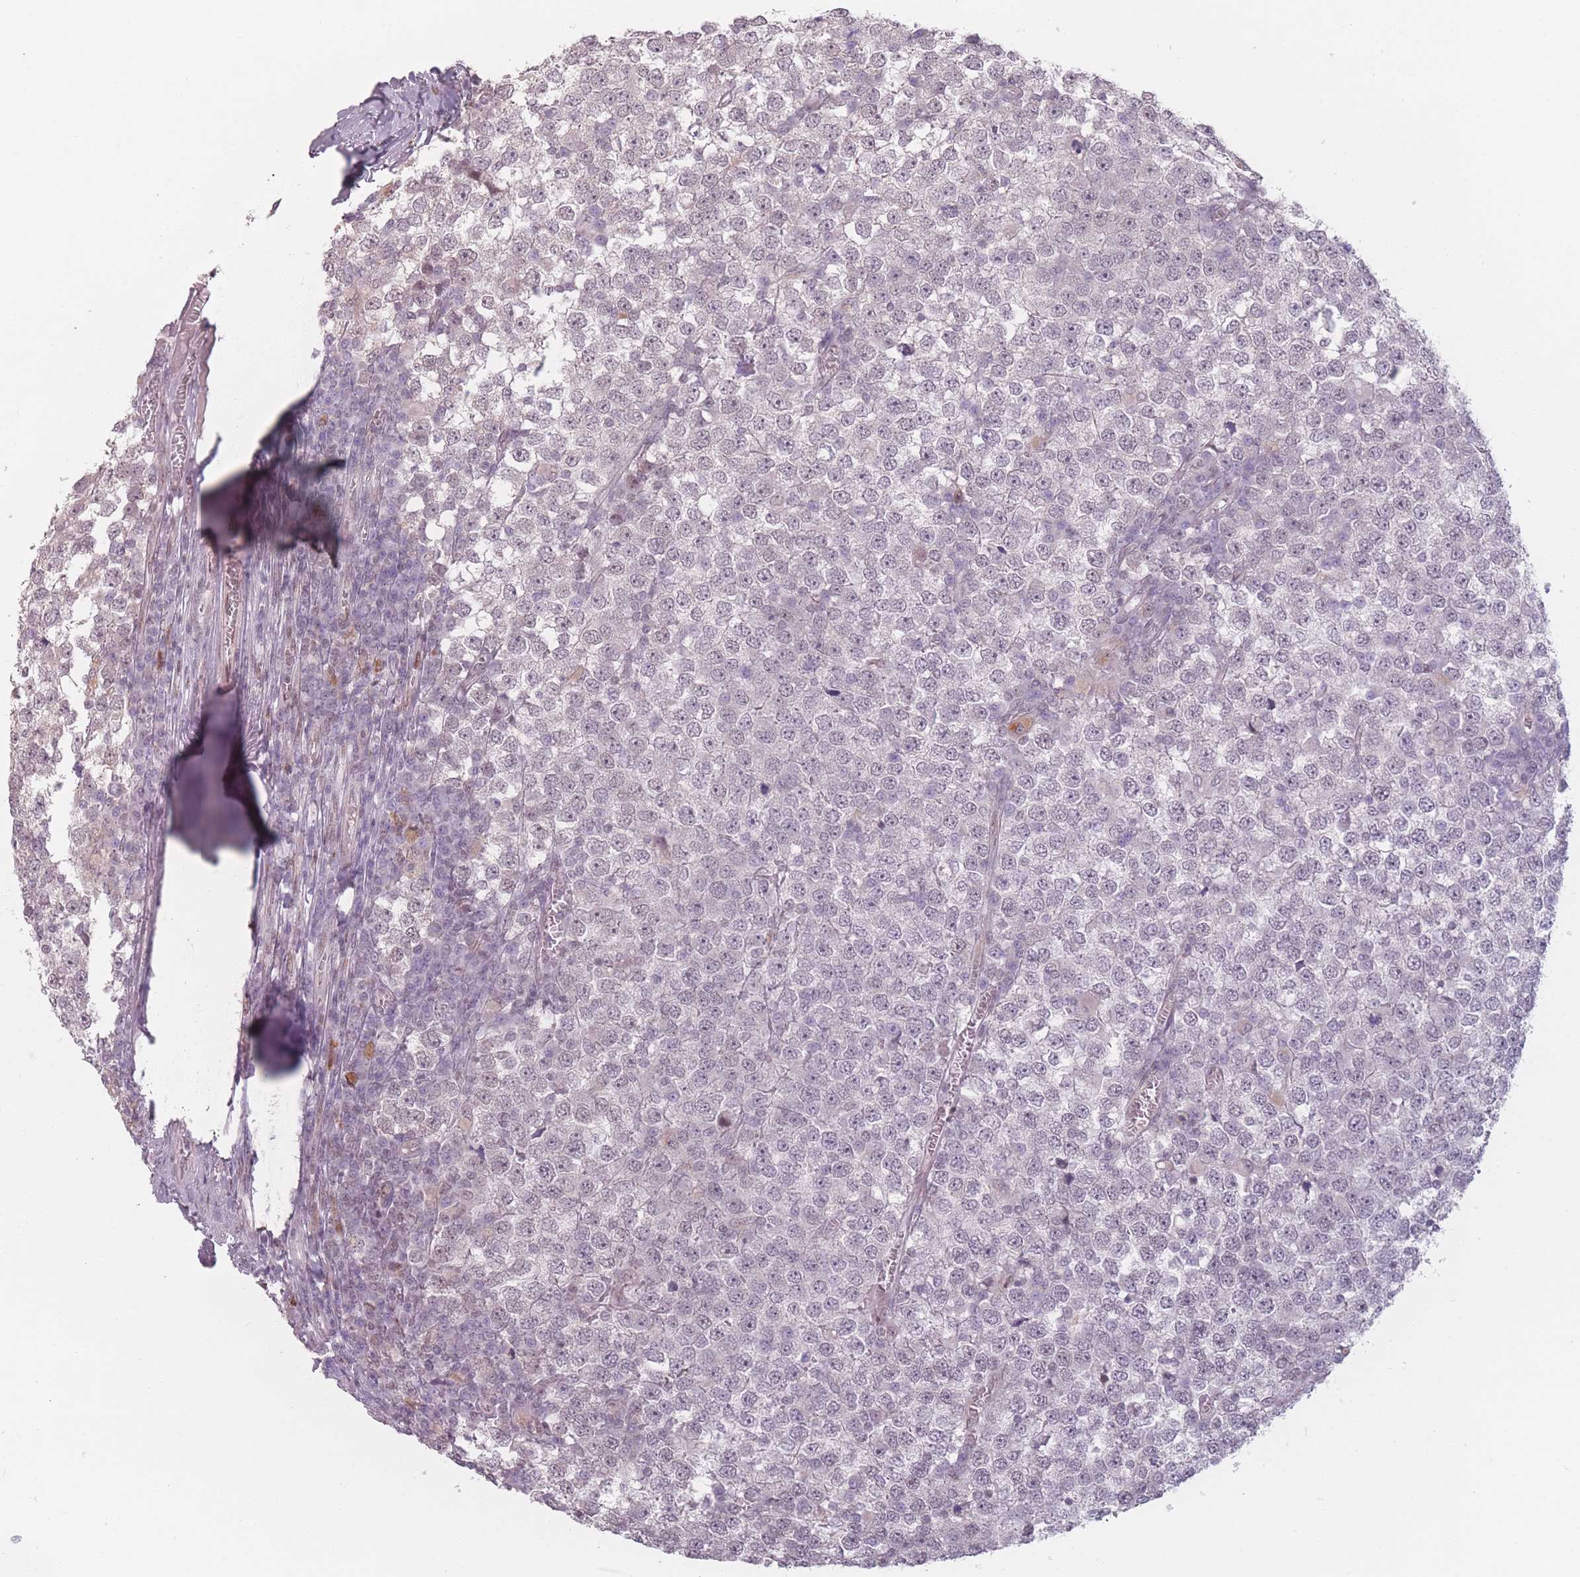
{"staining": {"intensity": "negative", "quantity": "none", "location": "none"}, "tissue": "testis cancer", "cell_type": "Tumor cells", "image_type": "cancer", "snomed": [{"axis": "morphology", "description": "Seminoma, NOS"}, {"axis": "topography", "description": "Testis"}], "caption": "IHC of human testis seminoma shows no expression in tumor cells.", "gene": "OR10C1", "patient": {"sex": "male", "age": 65}}